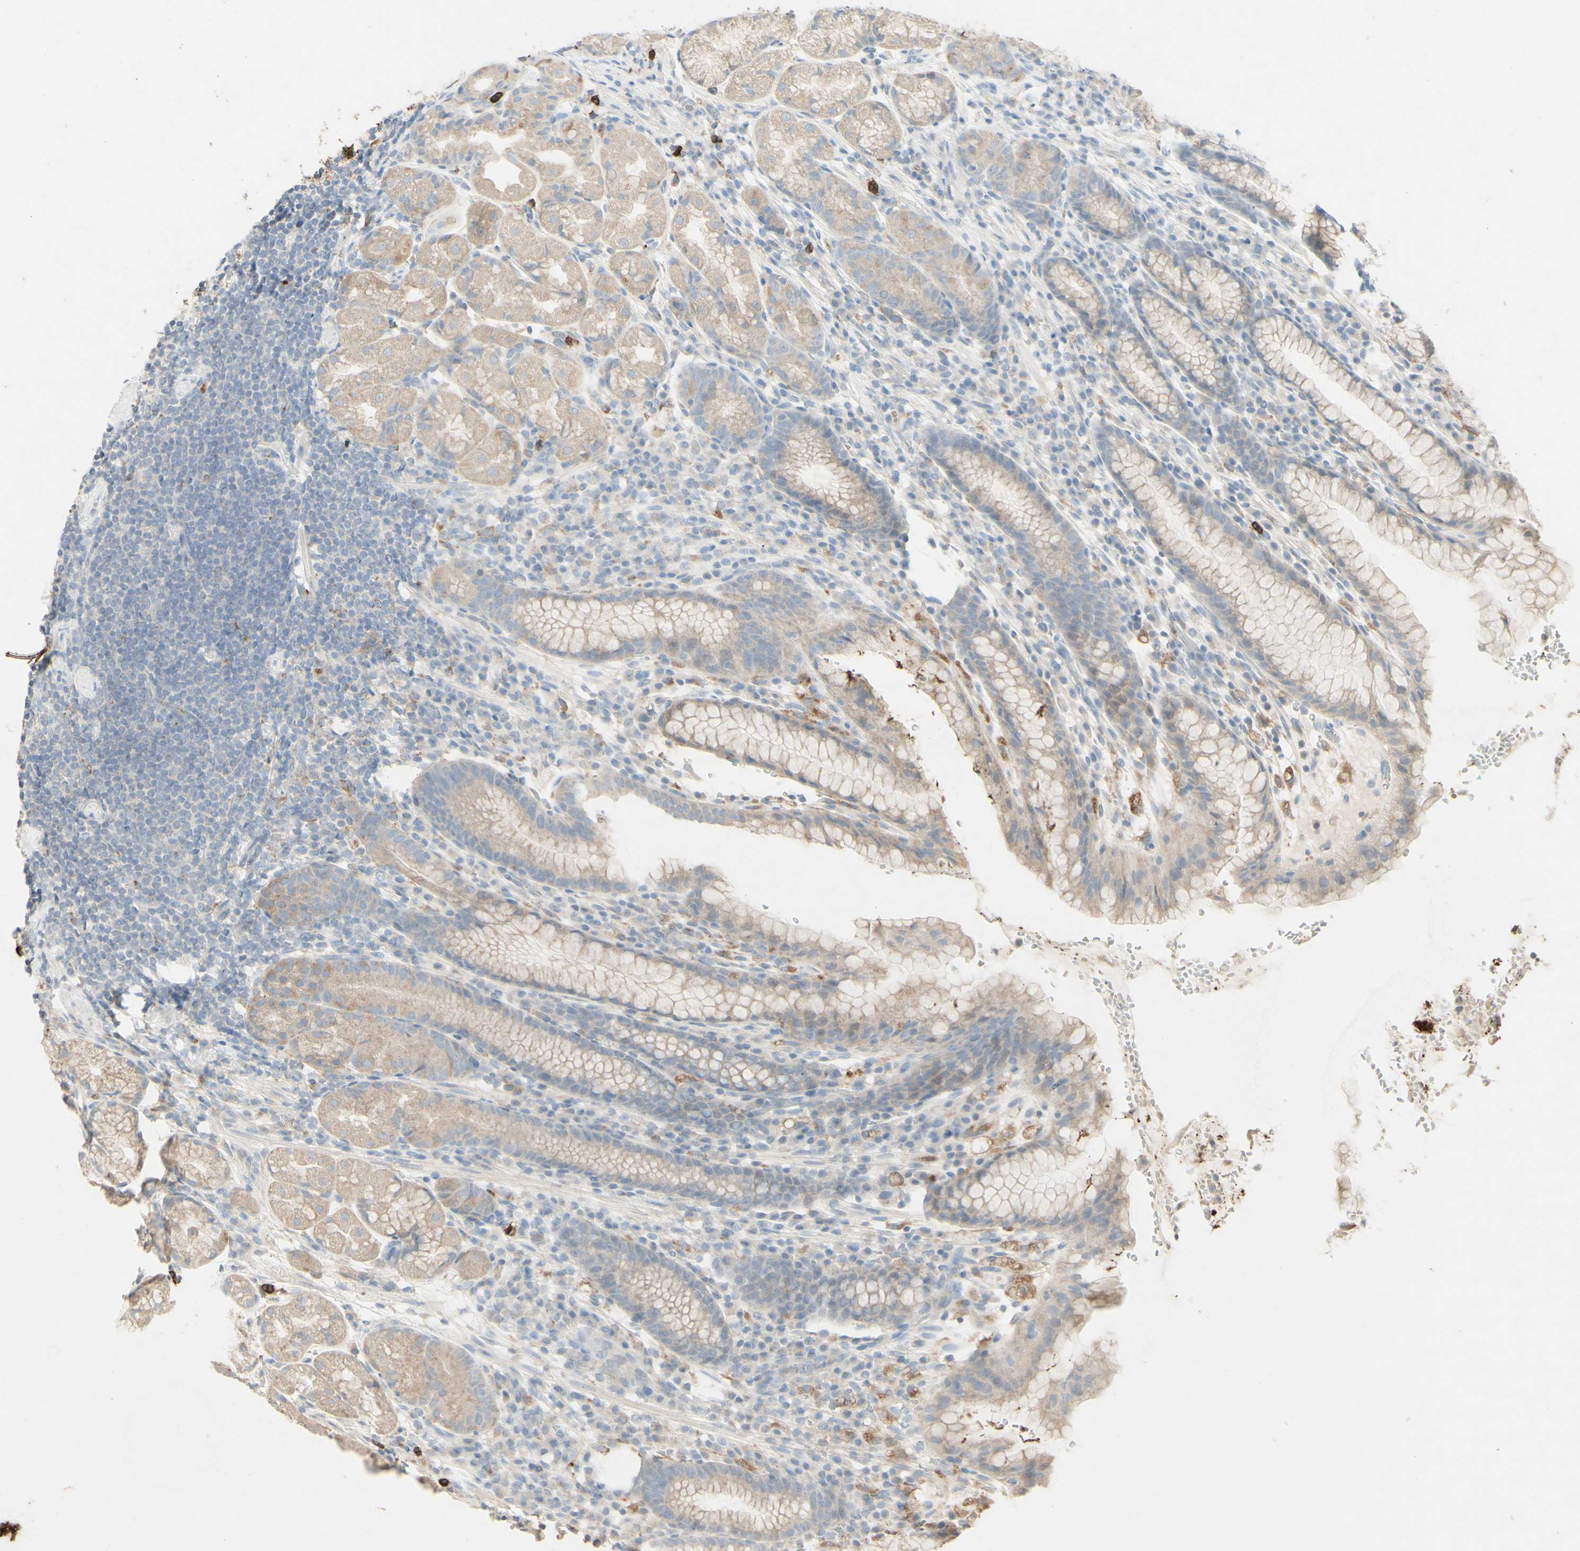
{"staining": {"intensity": "weak", "quantity": "25%-75%", "location": "cytoplasmic/membranous"}, "tissue": "stomach", "cell_type": "Glandular cells", "image_type": "normal", "snomed": [{"axis": "morphology", "description": "Normal tissue, NOS"}, {"axis": "topography", "description": "Stomach, lower"}], "caption": "DAB (3,3'-diaminobenzidine) immunohistochemical staining of unremarkable stomach demonstrates weak cytoplasmic/membranous protein positivity in about 25%-75% of glandular cells. (DAB = brown stain, brightfield microscopy at high magnification).", "gene": "ATP6V1B1", "patient": {"sex": "male", "age": 52}}